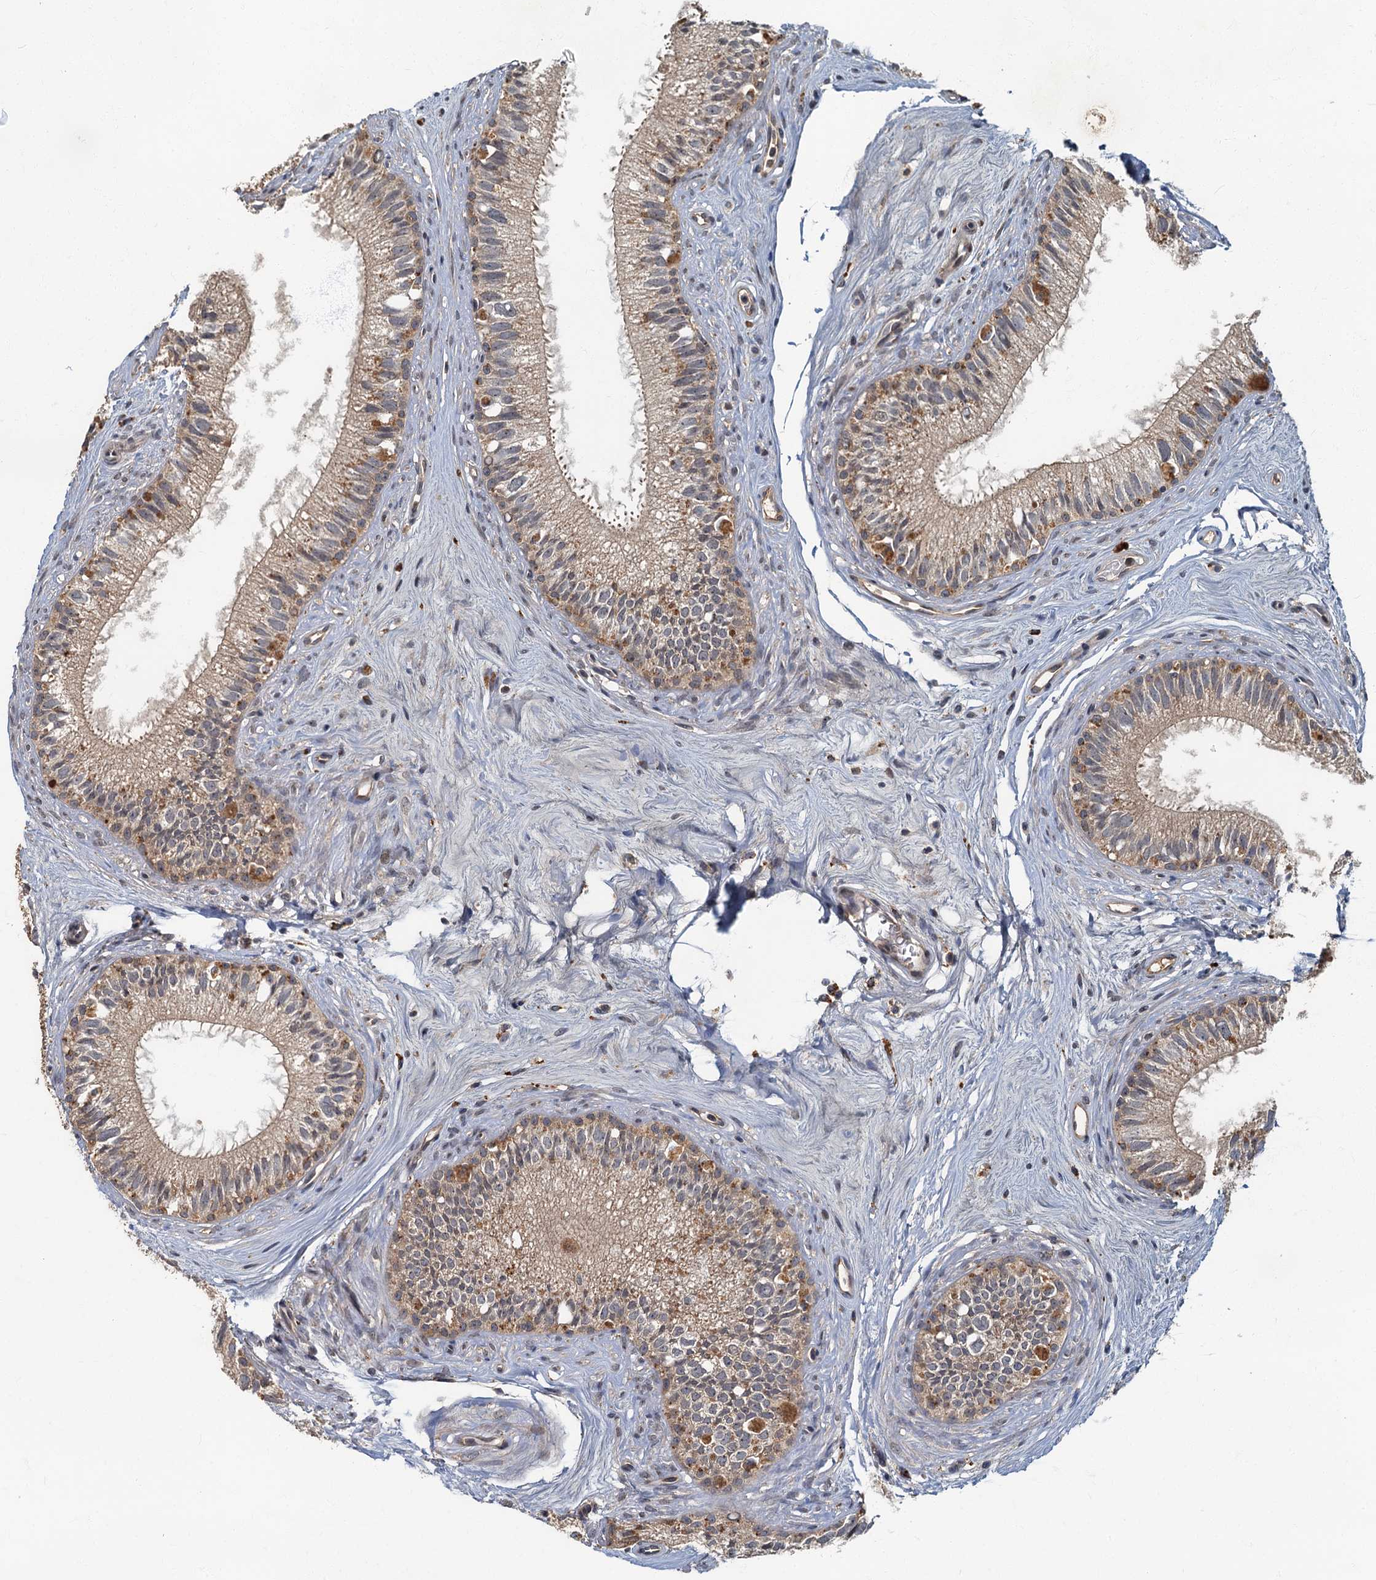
{"staining": {"intensity": "moderate", "quantity": ">75%", "location": "cytoplasmic/membranous"}, "tissue": "epididymis", "cell_type": "Glandular cells", "image_type": "normal", "snomed": [{"axis": "morphology", "description": "Normal tissue, NOS"}, {"axis": "topography", "description": "Epididymis"}], "caption": "Immunohistochemical staining of benign human epididymis displays medium levels of moderate cytoplasmic/membranous staining in about >75% of glandular cells.", "gene": "WDCP", "patient": {"sex": "male", "age": 71}}